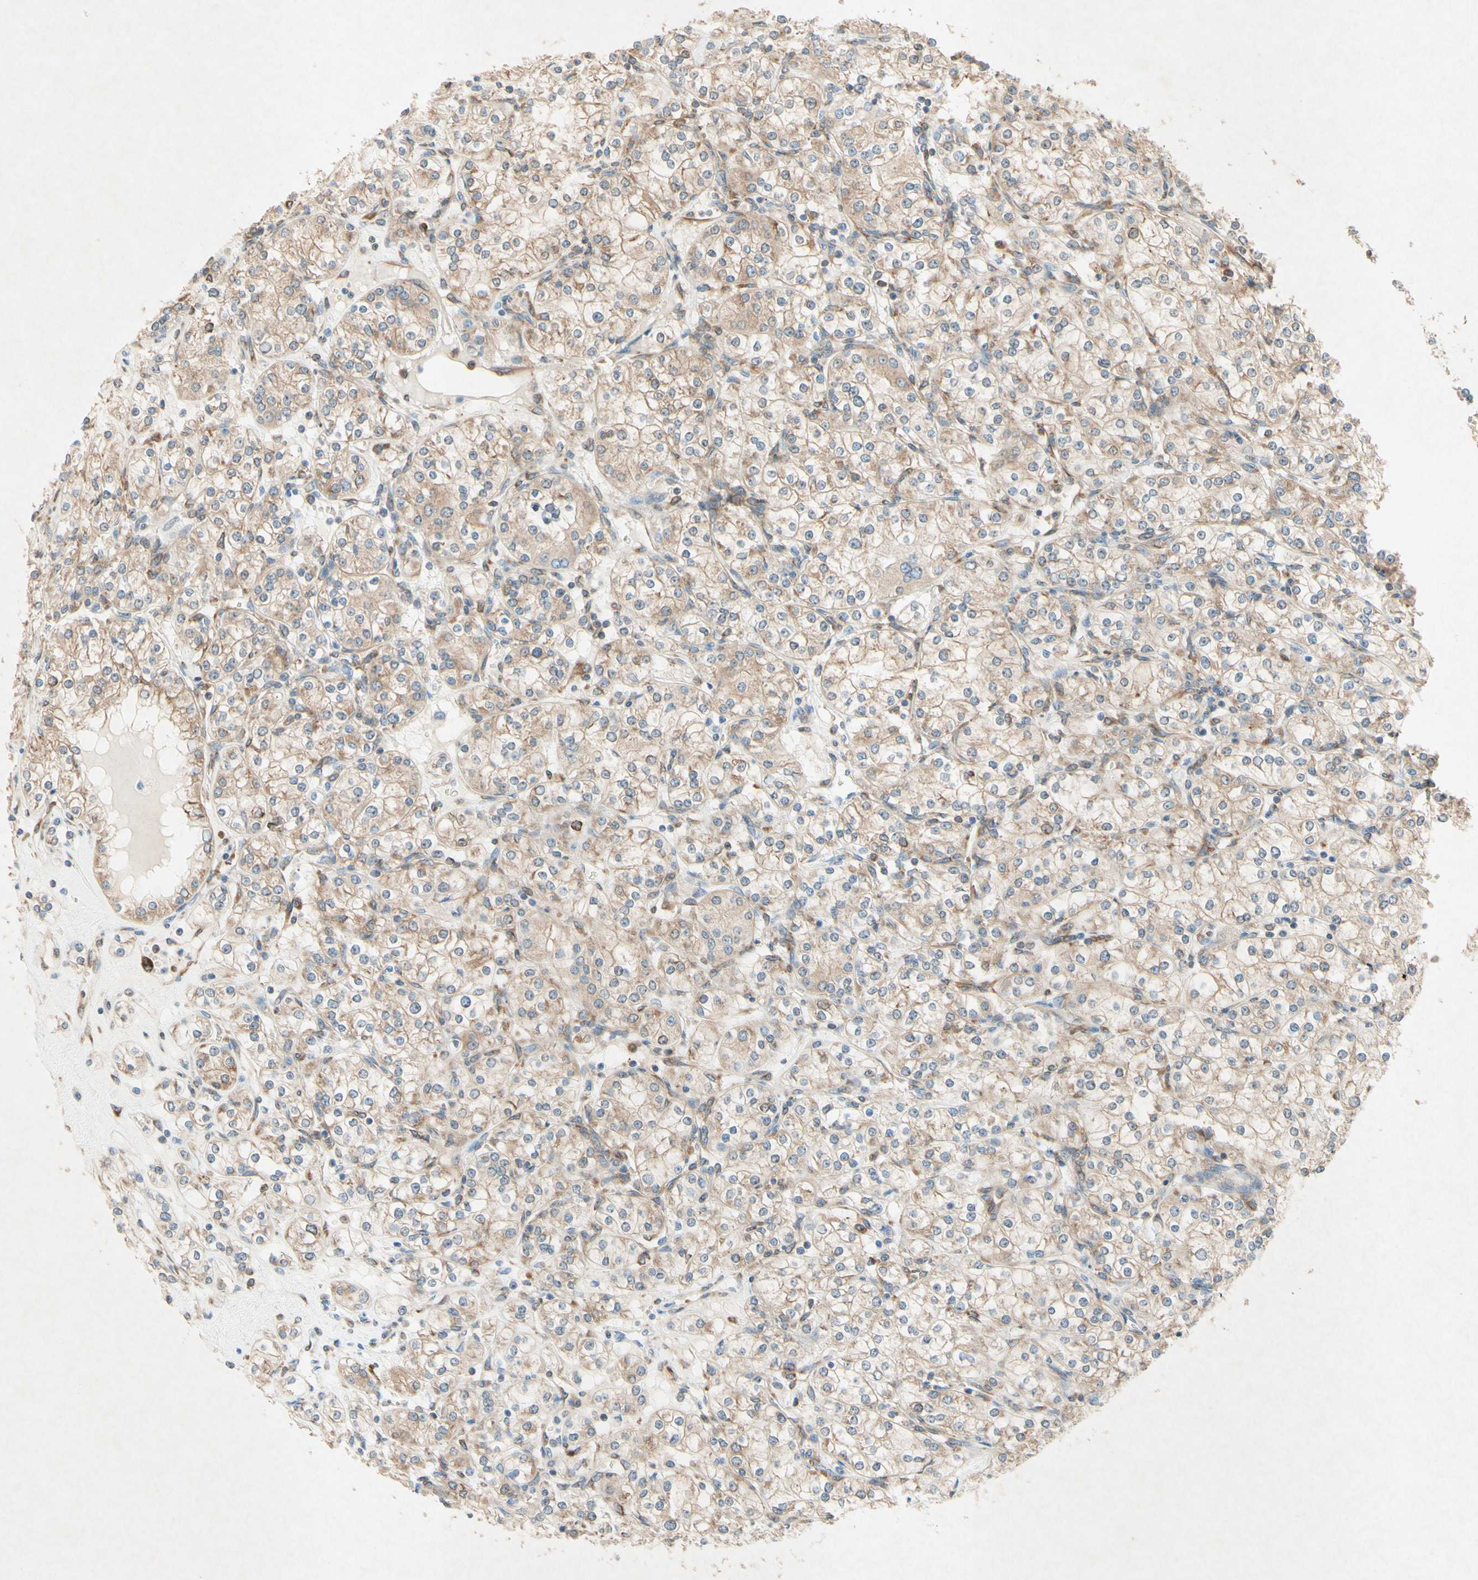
{"staining": {"intensity": "moderate", "quantity": "25%-75%", "location": "cytoplasmic/membranous"}, "tissue": "renal cancer", "cell_type": "Tumor cells", "image_type": "cancer", "snomed": [{"axis": "morphology", "description": "Adenocarcinoma, NOS"}, {"axis": "topography", "description": "Kidney"}], "caption": "Renal adenocarcinoma was stained to show a protein in brown. There is medium levels of moderate cytoplasmic/membranous expression in approximately 25%-75% of tumor cells.", "gene": "PABPC1", "patient": {"sex": "male", "age": 77}}